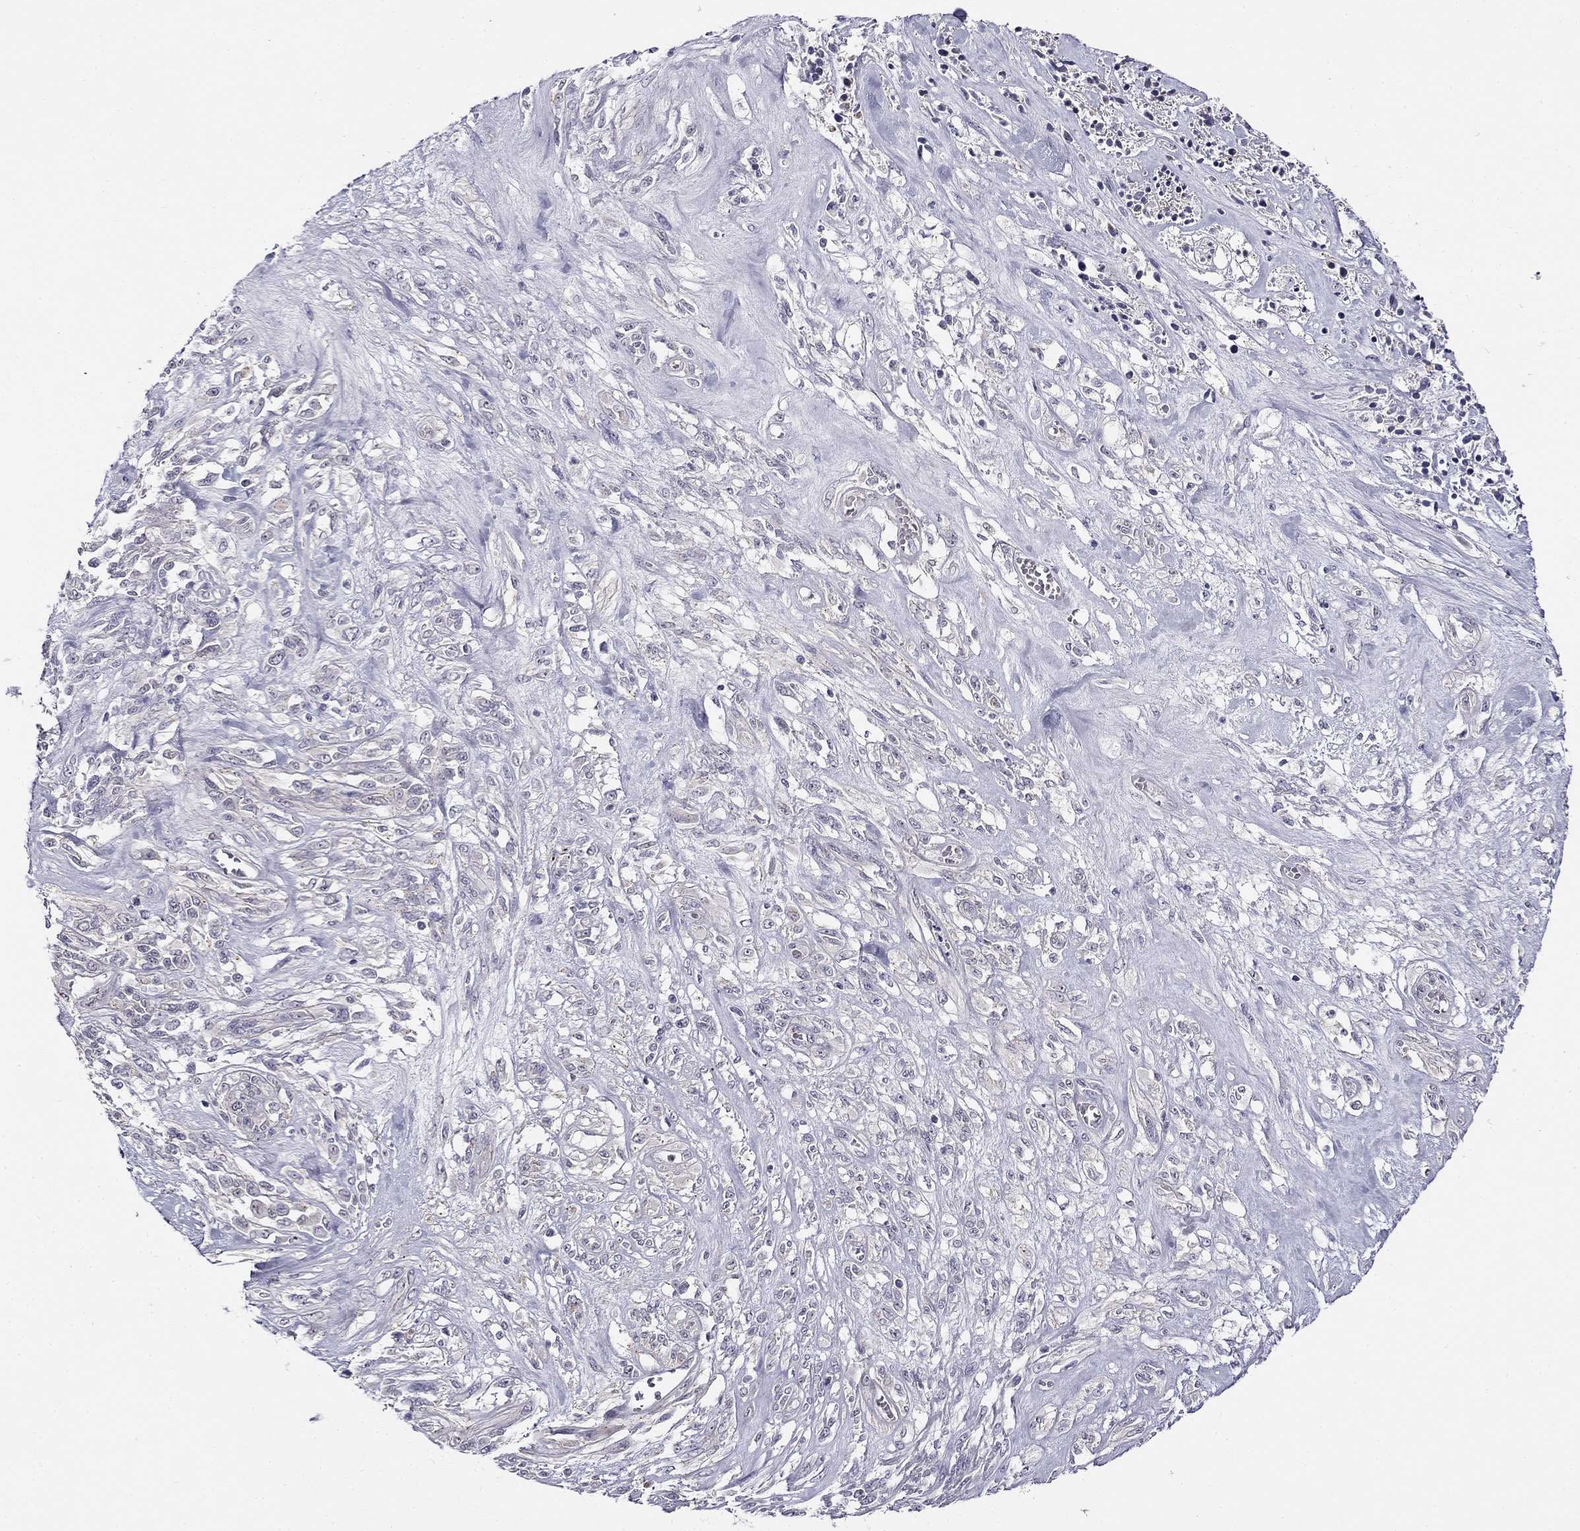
{"staining": {"intensity": "negative", "quantity": "none", "location": "none"}, "tissue": "melanoma", "cell_type": "Tumor cells", "image_type": "cancer", "snomed": [{"axis": "morphology", "description": "Malignant melanoma, NOS"}, {"axis": "topography", "description": "Skin"}], "caption": "Image shows no protein positivity in tumor cells of melanoma tissue.", "gene": "CNR1", "patient": {"sex": "female", "age": 91}}